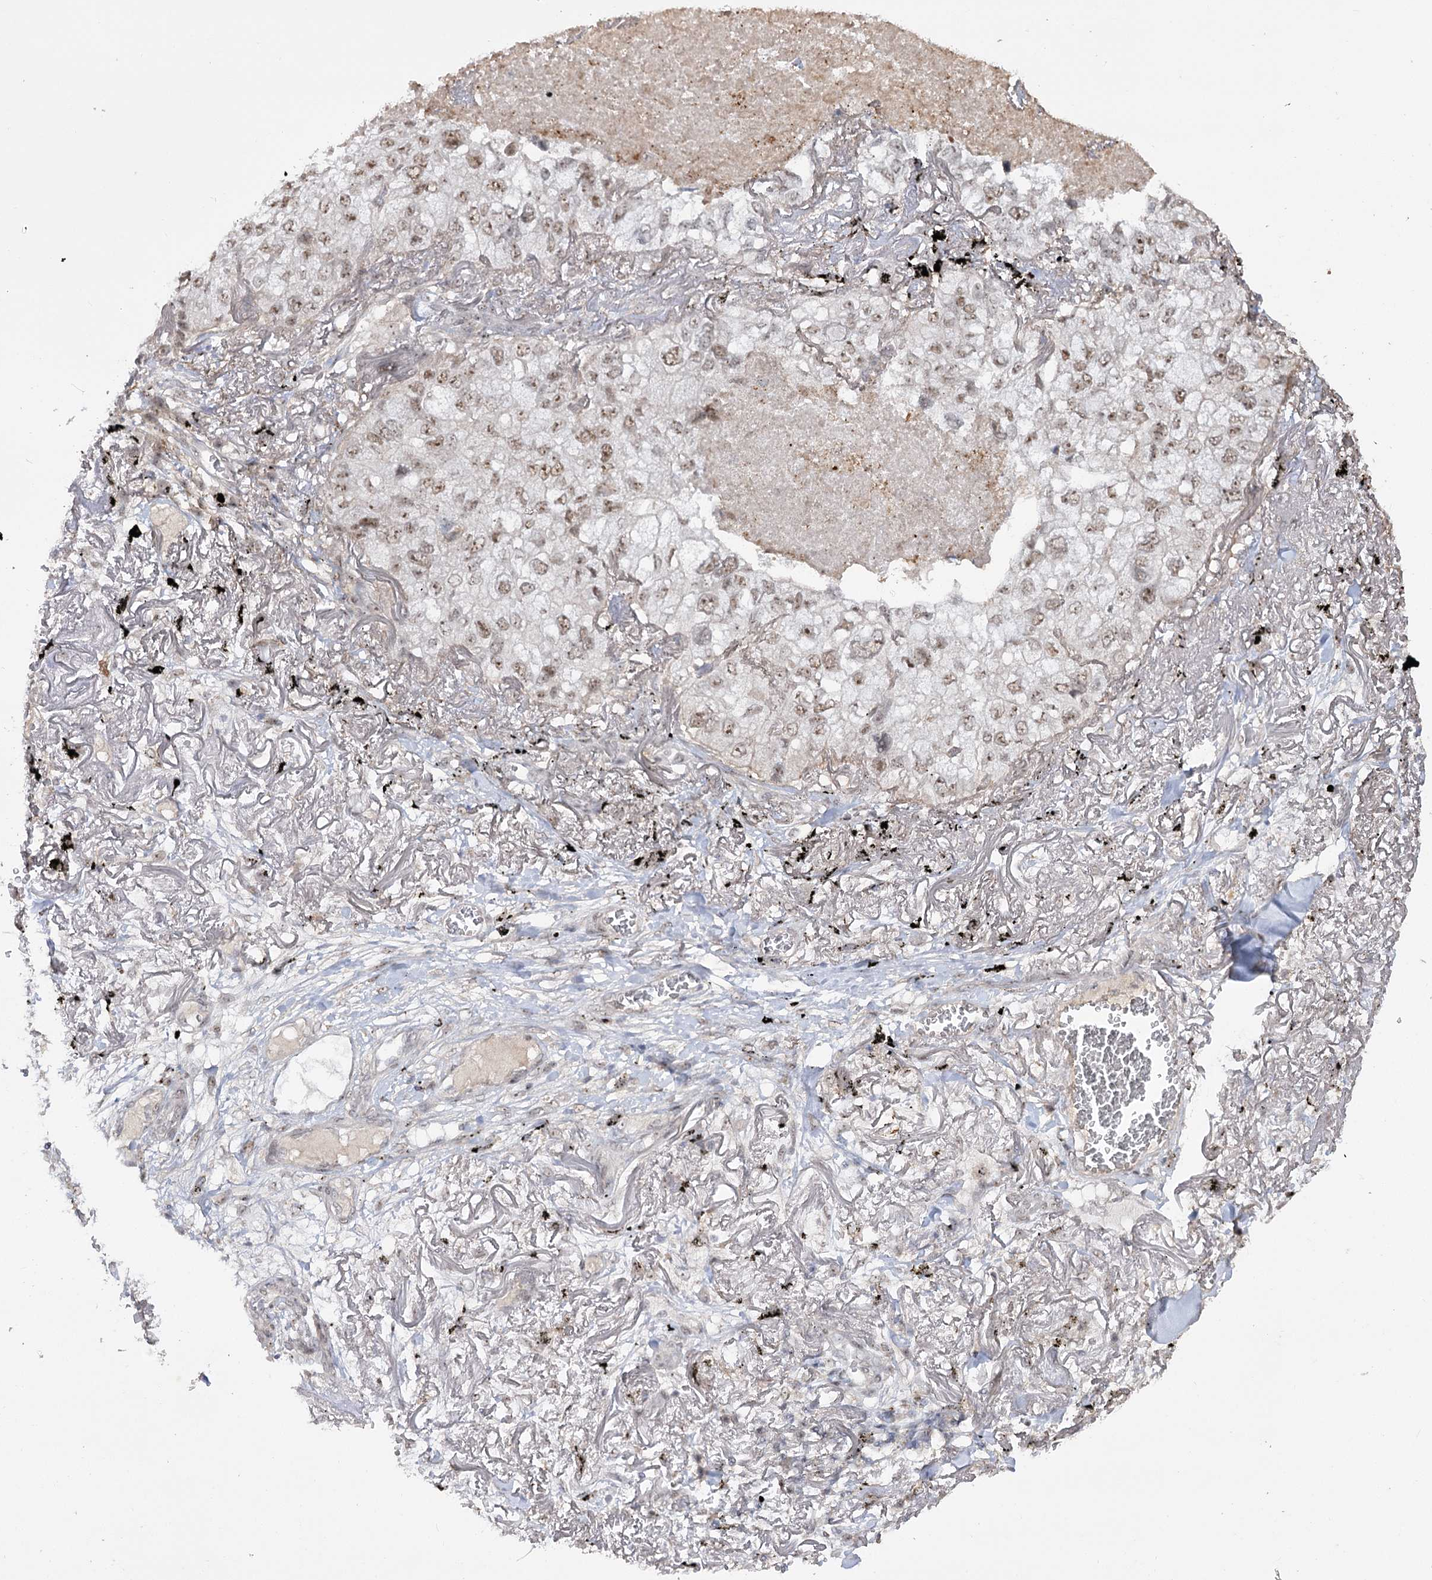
{"staining": {"intensity": "moderate", "quantity": ">75%", "location": "nuclear"}, "tissue": "lung cancer", "cell_type": "Tumor cells", "image_type": "cancer", "snomed": [{"axis": "morphology", "description": "Adenocarcinoma, NOS"}, {"axis": "topography", "description": "Lung"}], "caption": "Immunohistochemical staining of human adenocarcinoma (lung) reveals medium levels of moderate nuclear staining in approximately >75% of tumor cells. (Stains: DAB in brown, nuclei in blue, Microscopy: brightfield microscopy at high magnification).", "gene": "ZSCAN23", "patient": {"sex": "male", "age": 65}}